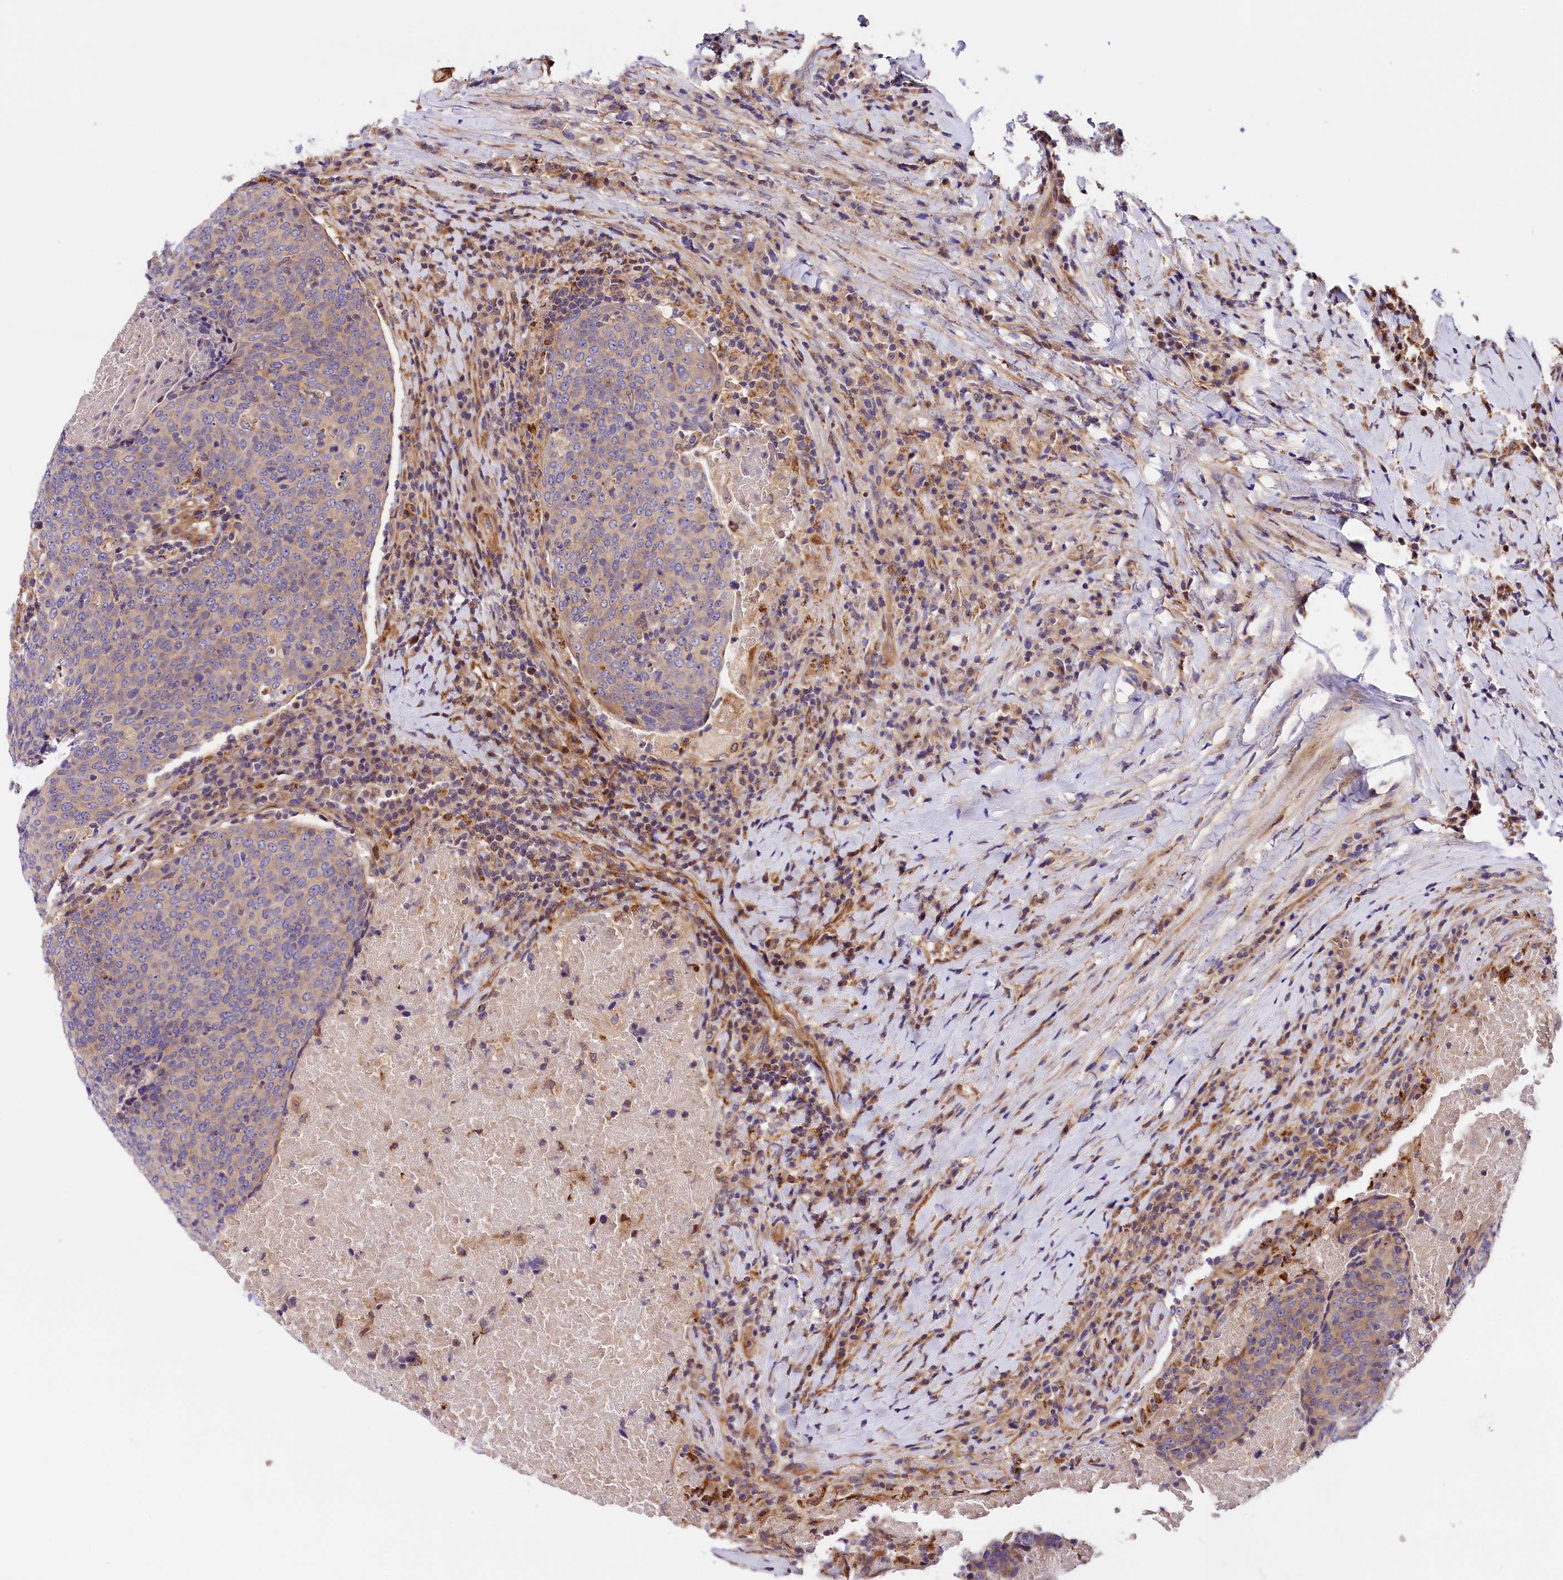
{"staining": {"intensity": "negative", "quantity": "none", "location": "none"}, "tissue": "head and neck cancer", "cell_type": "Tumor cells", "image_type": "cancer", "snomed": [{"axis": "morphology", "description": "Squamous cell carcinoma, NOS"}, {"axis": "morphology", "description": "Squamous cell carcinoma, metastatic, NOS"}, {"axis": "topography", "description": "Lymph node"}, {"axis": "topography", "description": "Head-Neck"}], "caption": "Micrograph shows no protein staining in tumor cells of squamous cell carcinoma (head and neck) tissue.", "gene": "ARMC6", "patient": {"sex": "male", "age": 62}}